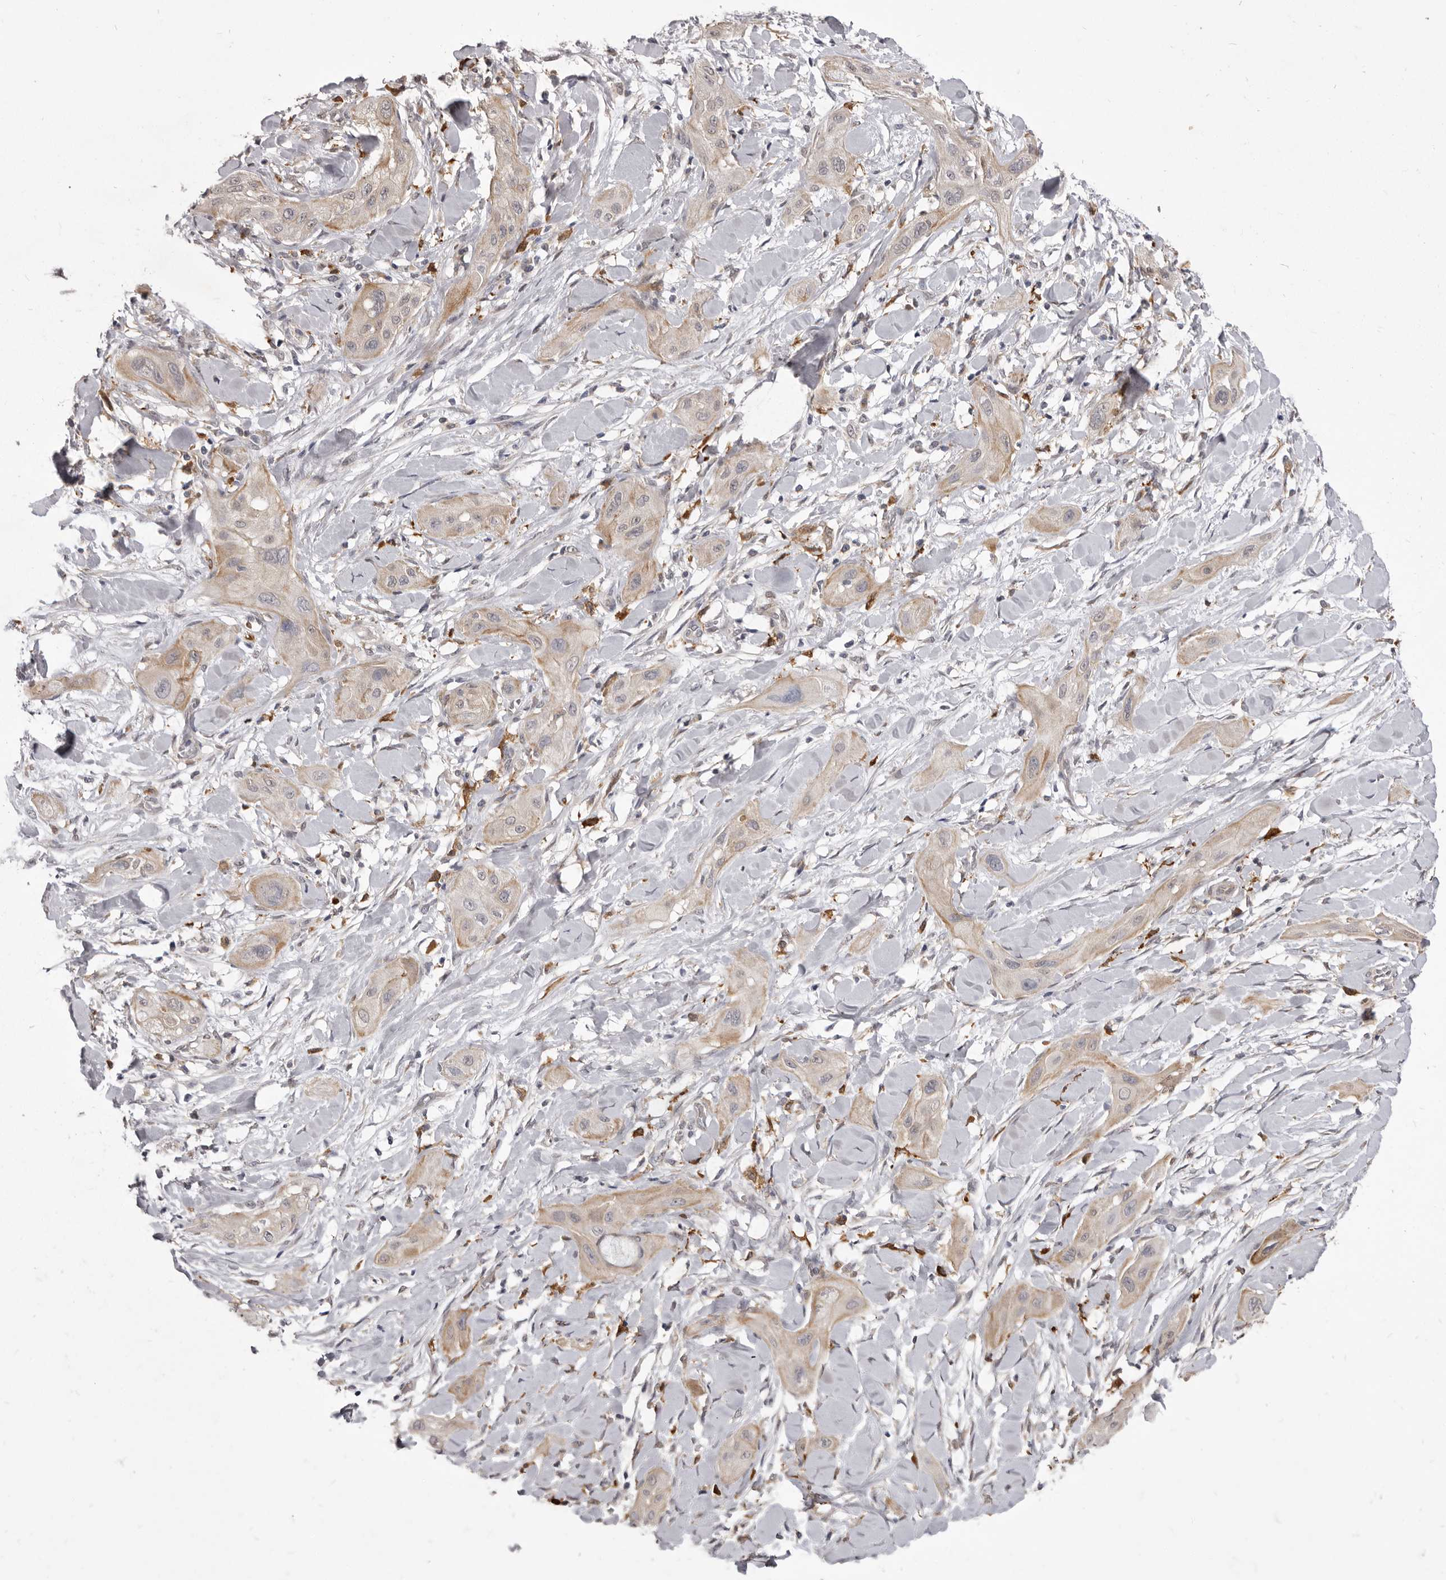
{"staining": {"intensity": "weak", "quantity": "25%-75%", "location": "cytoplasmic/membranous"}, "tissue": "lung cancer", "cell_type": "Tumor cells", "image_type": "cancer", "snomed": [{"axis": "morphology", "description": "Squamous cell carcinoma, NOS"}, {"axis": "topography", "description": "Lung"}], "caption": "Squamous cell carcinoma (lung) tissue shows weak cytoplasmic/membranous positivity in about 25%-75% of tumor cells, visualized by immunohistochemistry.", "gene": "VPS45", "patient": {"sex": "female", "age": 47}}